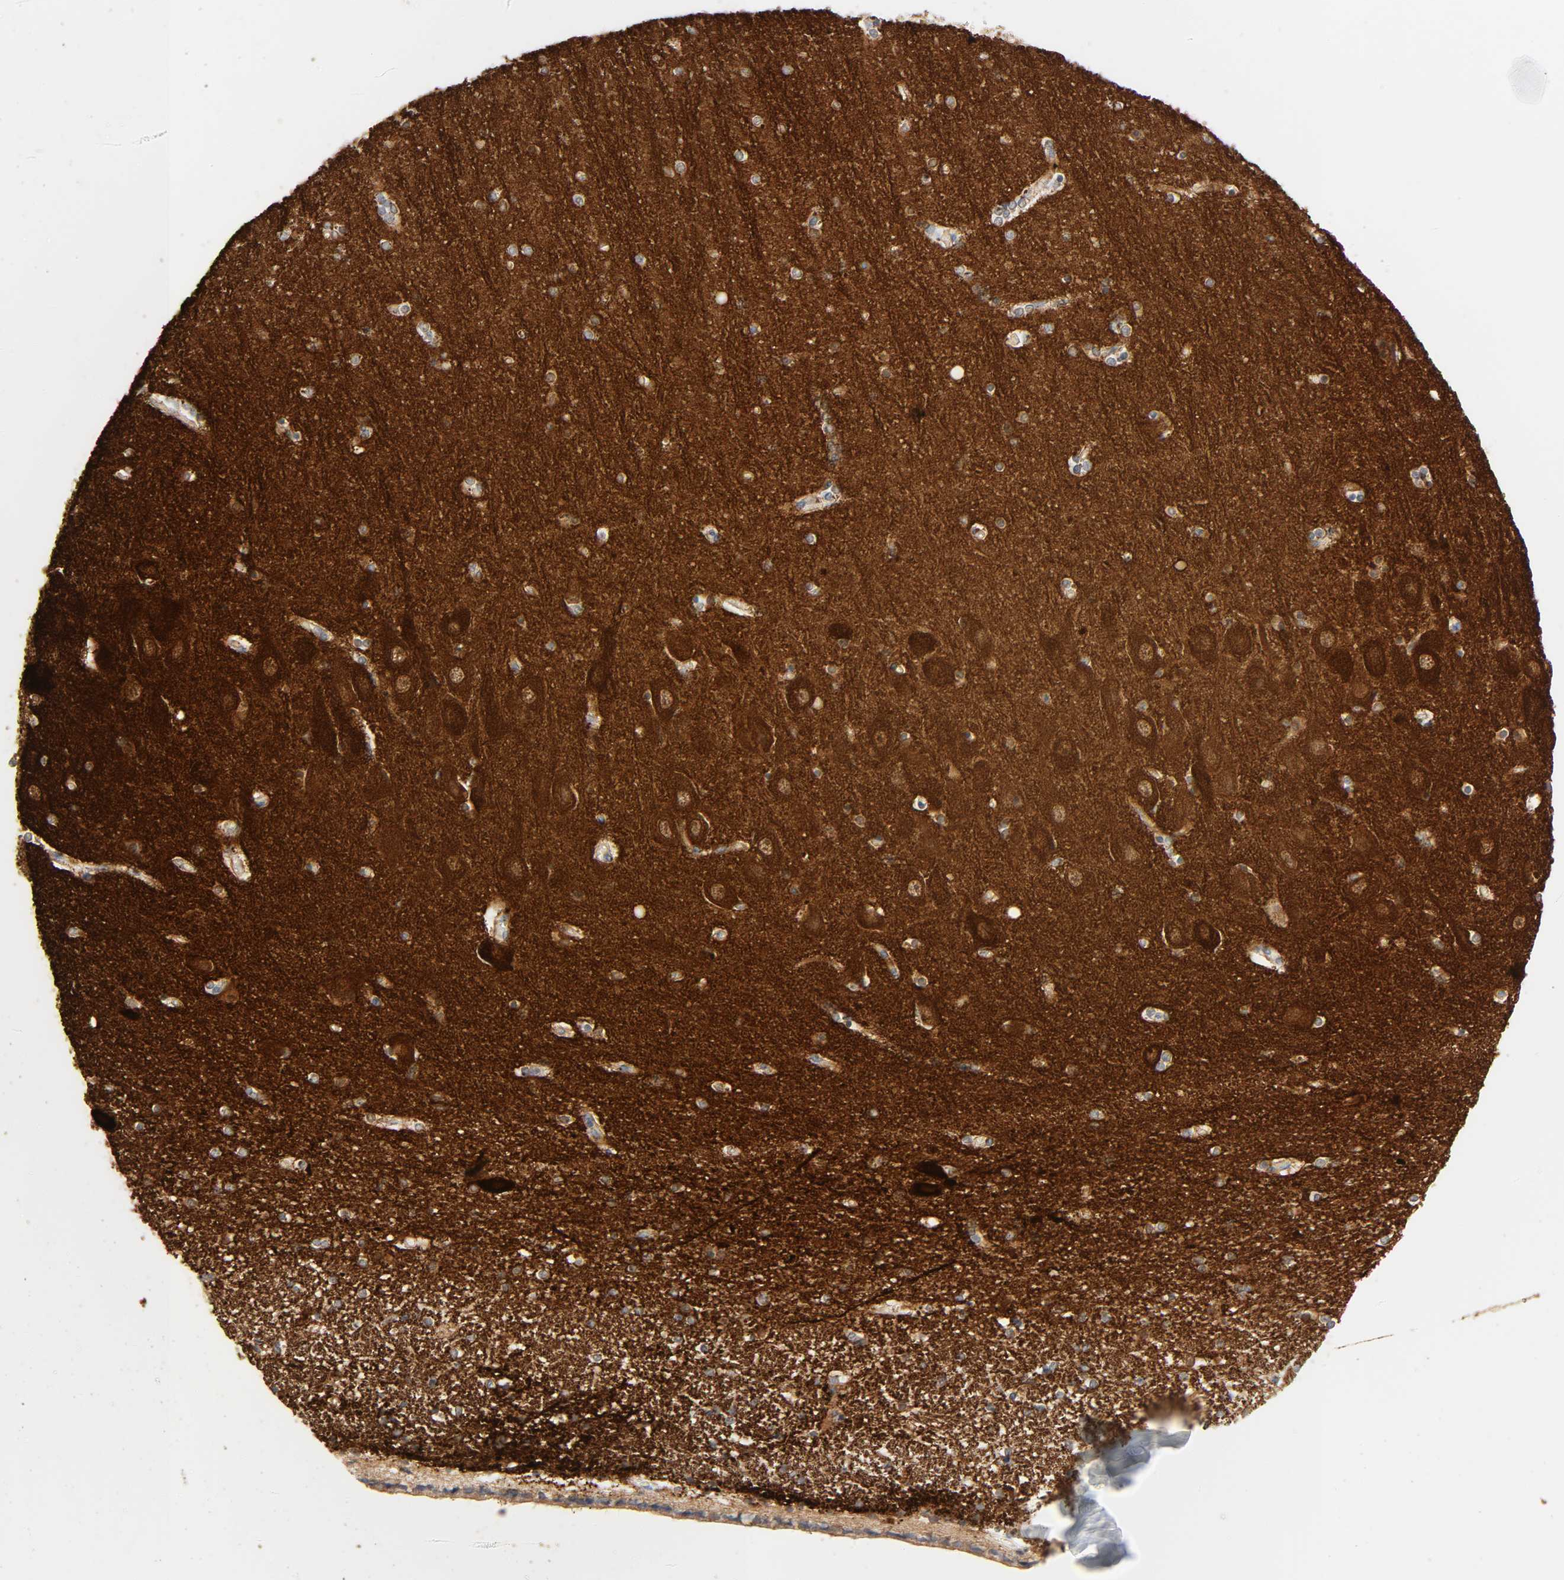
{"staining": {"intensity": "negative", "quantity": "none", "location": "none"}, "tissue": "hippocampus", "cell_type": "Glial cells", "image_type": "normal", "snomed": [{"axis": "morphology", "description": "Normal tissue, NOS"}, {"axis": "topography", "description": "Hippocampus"}], "caption": "DAB (3,3'-diaminobenzidine) immunohistochemical staining of normal hippocampus demonstrates no significant staining in glial cells. The staining was performed using DAB to visualize the protein expression in brown, while the nuclei were stained in blue with hematoxylin (Magnification: 20x).", "gene": "CAMK2A", "patient": {"sex": "female", "age": 54}}